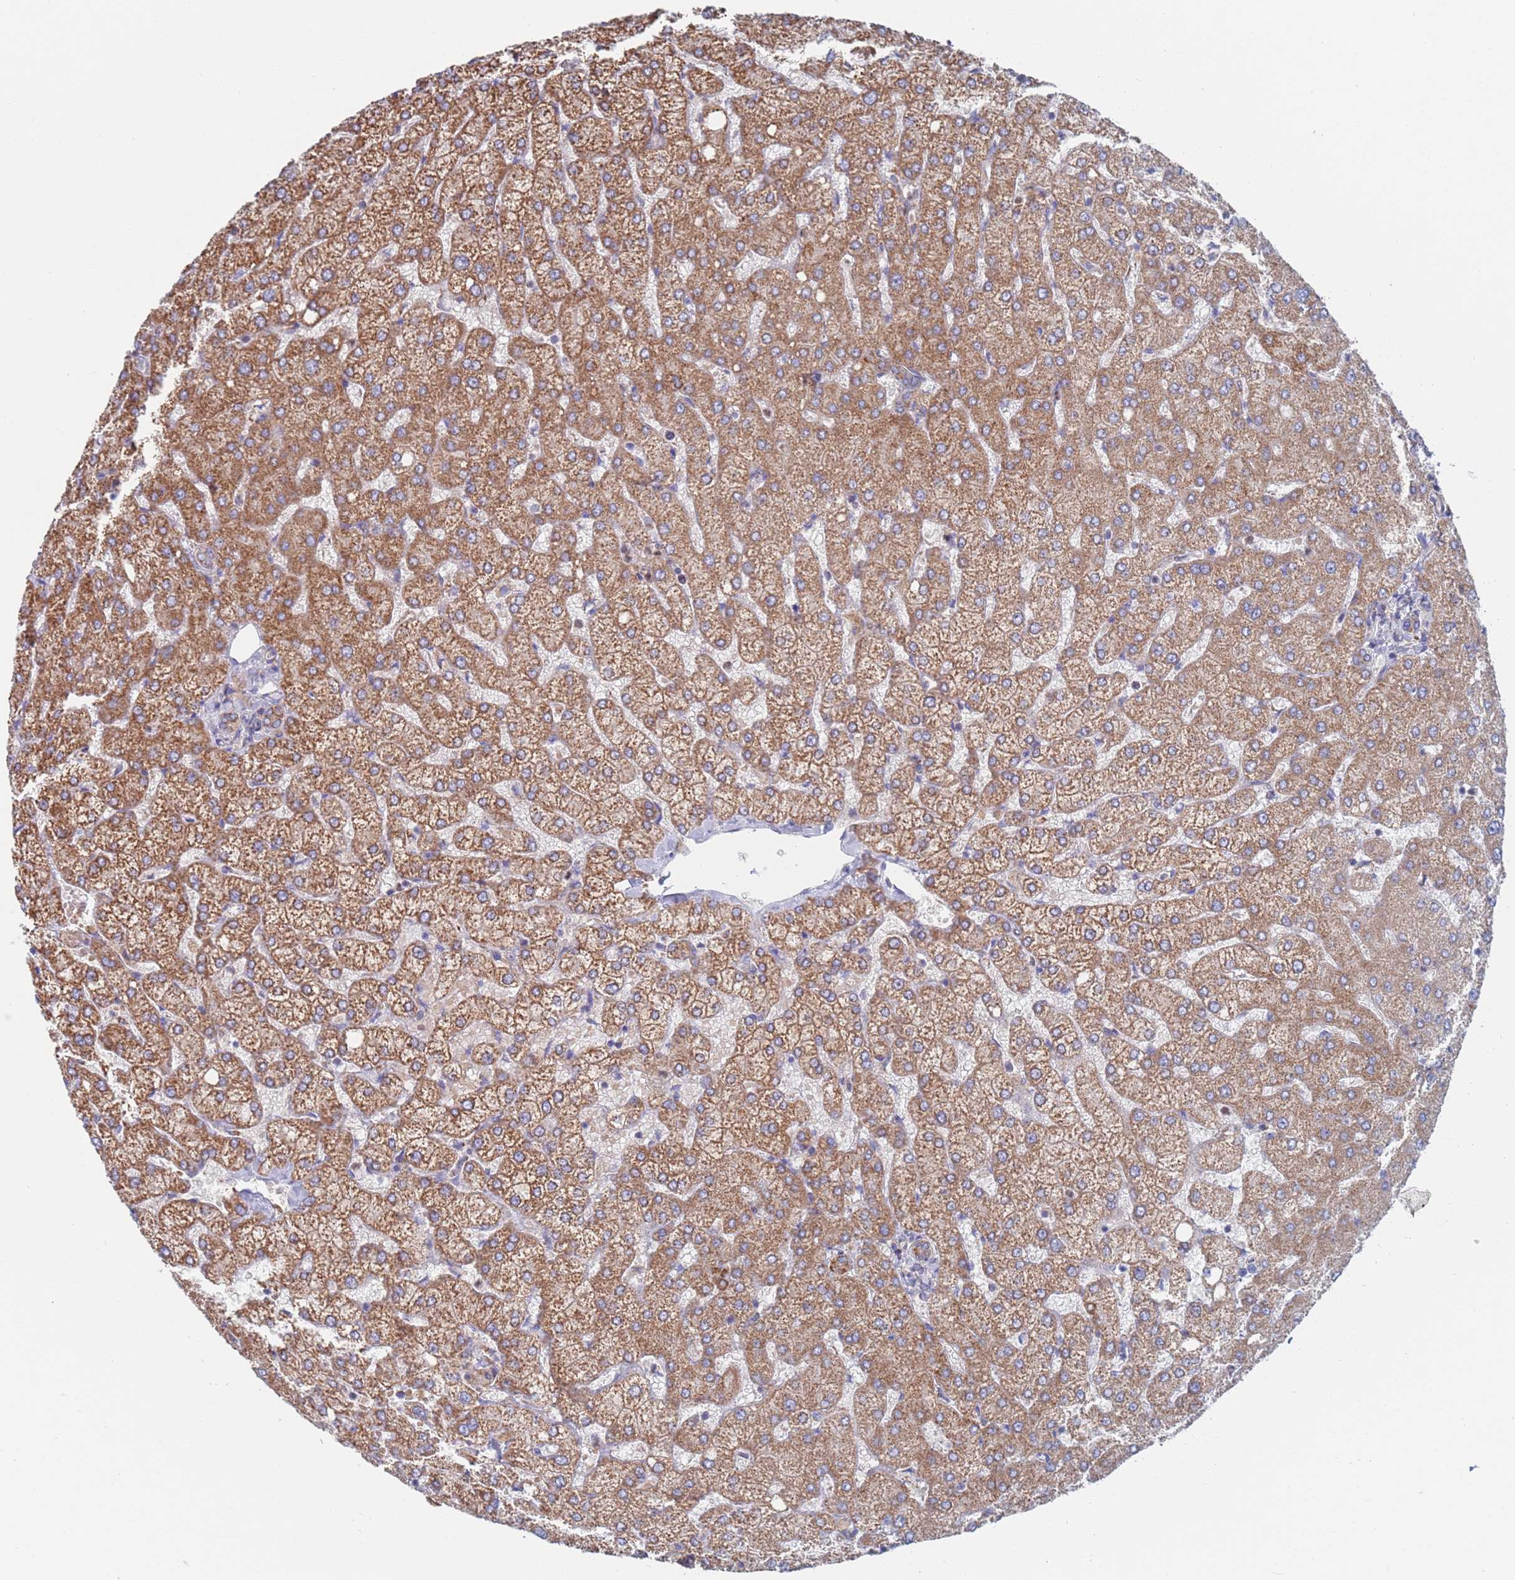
{"staining": {"intensity": "weak", "quantity": ">75%", "location": "cytoplasmic/membranous"}, "tissue": "liver", "cell_type": "Cholangiocytes", "image_type": "normal", "snomed": [{"axis": "morphology", "description": "Normal tissue, NOS"}, {"axis": "topography", "description": "Liver"}], "caption": "The micrograph demonstrates a brown stain indicating the presence of a protein in the cytoplasmic/membranous of cholangiocytes in liver.", "gene": "CHCHD6", "patient": {"sex": "female", "age": 54}}